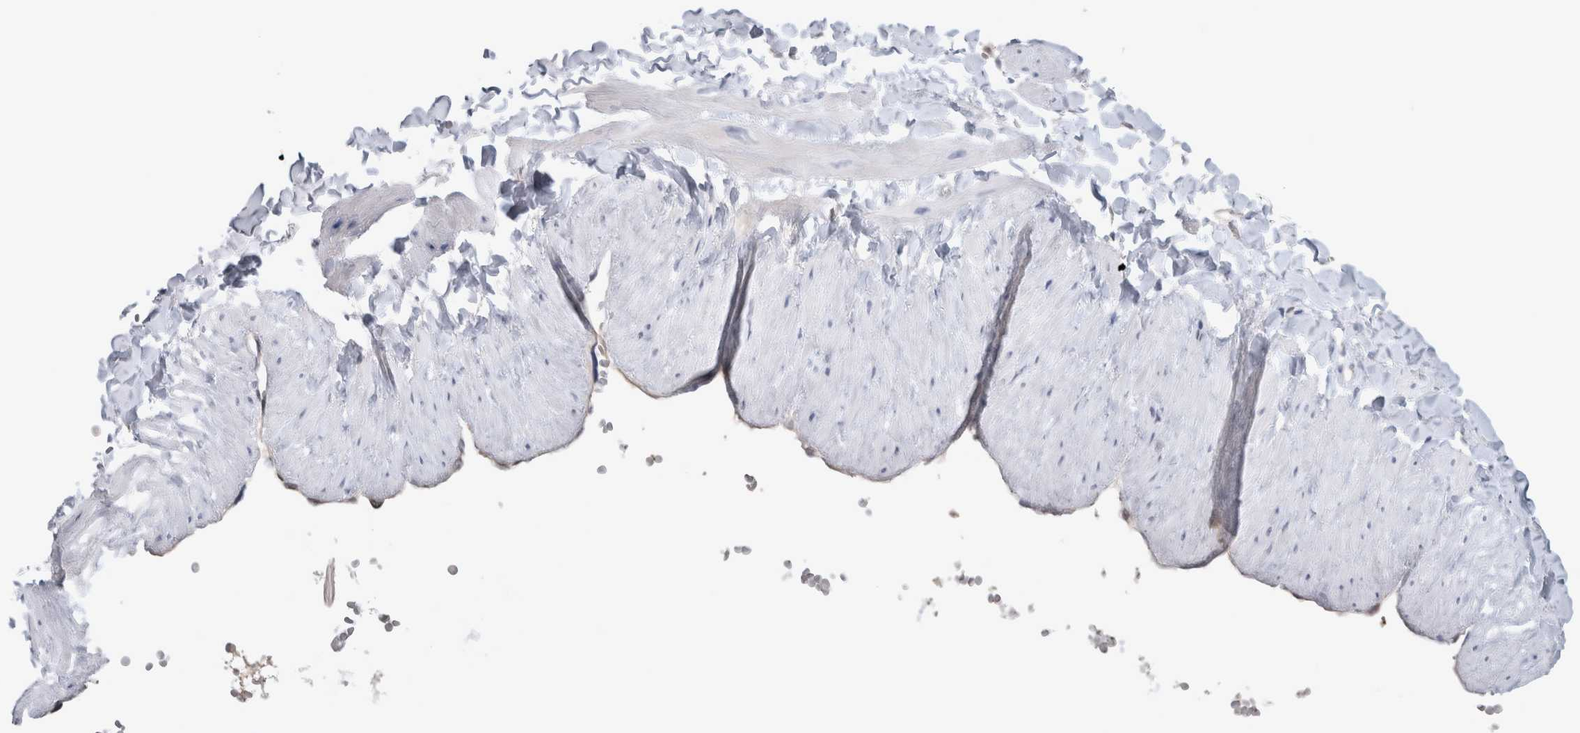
{"staining": {"intensity": "negative", "quantity": "none", "location": "none"}, "tissue": "adipose tissue", "cell_type": "Adipocytes", "image_type": "normal", "snomed": [{"axis": "morphology", "description": "Normal tissue, NOS"}, {"axis": "topography", "description": "Adipose tissue"}, {"axis": "topography", "description": "Vascular tissue"}, {"axis": "topography", "description": "Peripheral nerve tissue"}], "caption": "A high-resolution image shows IHC staining of normal adipose tissue, which demonstrates no significant staining in adipocytes. (Brightfield microscopy of DAB (3,3'-diaminobenzidine) immunohistochemistry at high magnification).", "gene": "NAPRT", "patient": {"sex": "male", "age": 25}}